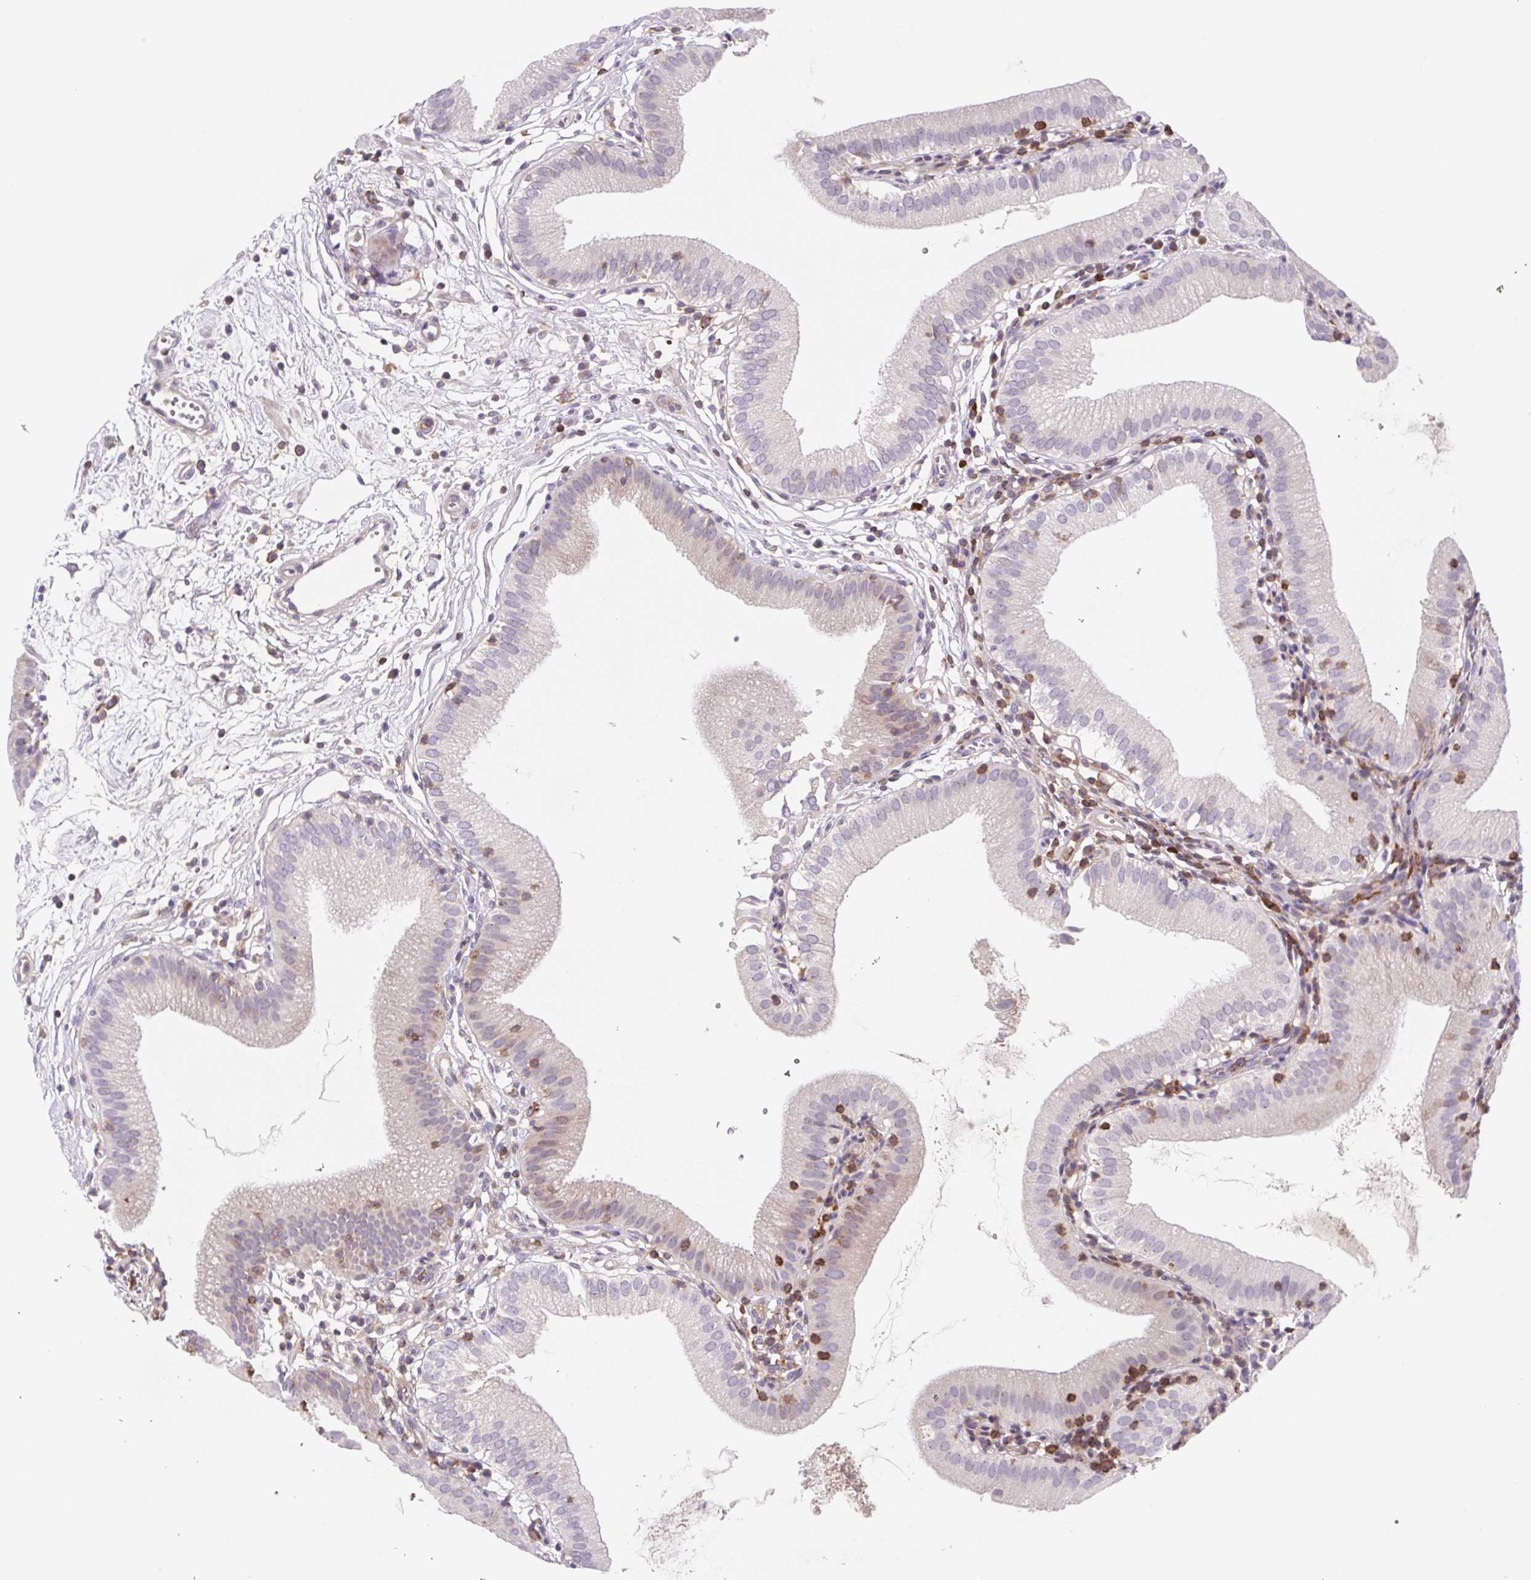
{"staining": {"intensity": "moderate", "quantity": "<25%", "location": "cytoplasmic/membranous"}, "tissue": "gallbladder", "cell_type": "Glandular cells", "image_type": "normal", "snomed": [{"axis": "morphology", "description": "Normal tissue, NOS"}, {"axis": "topography", "description": "Gallbladder"}], "caption": "Immunohistochemistry of unremarkable gallbladder demonstrates low levels of moderate cytoplasmic/membranous expression in about <25% of glandular cells.", "gene": "TPRG1", "patient": {"sex": "female", "age": 65}}